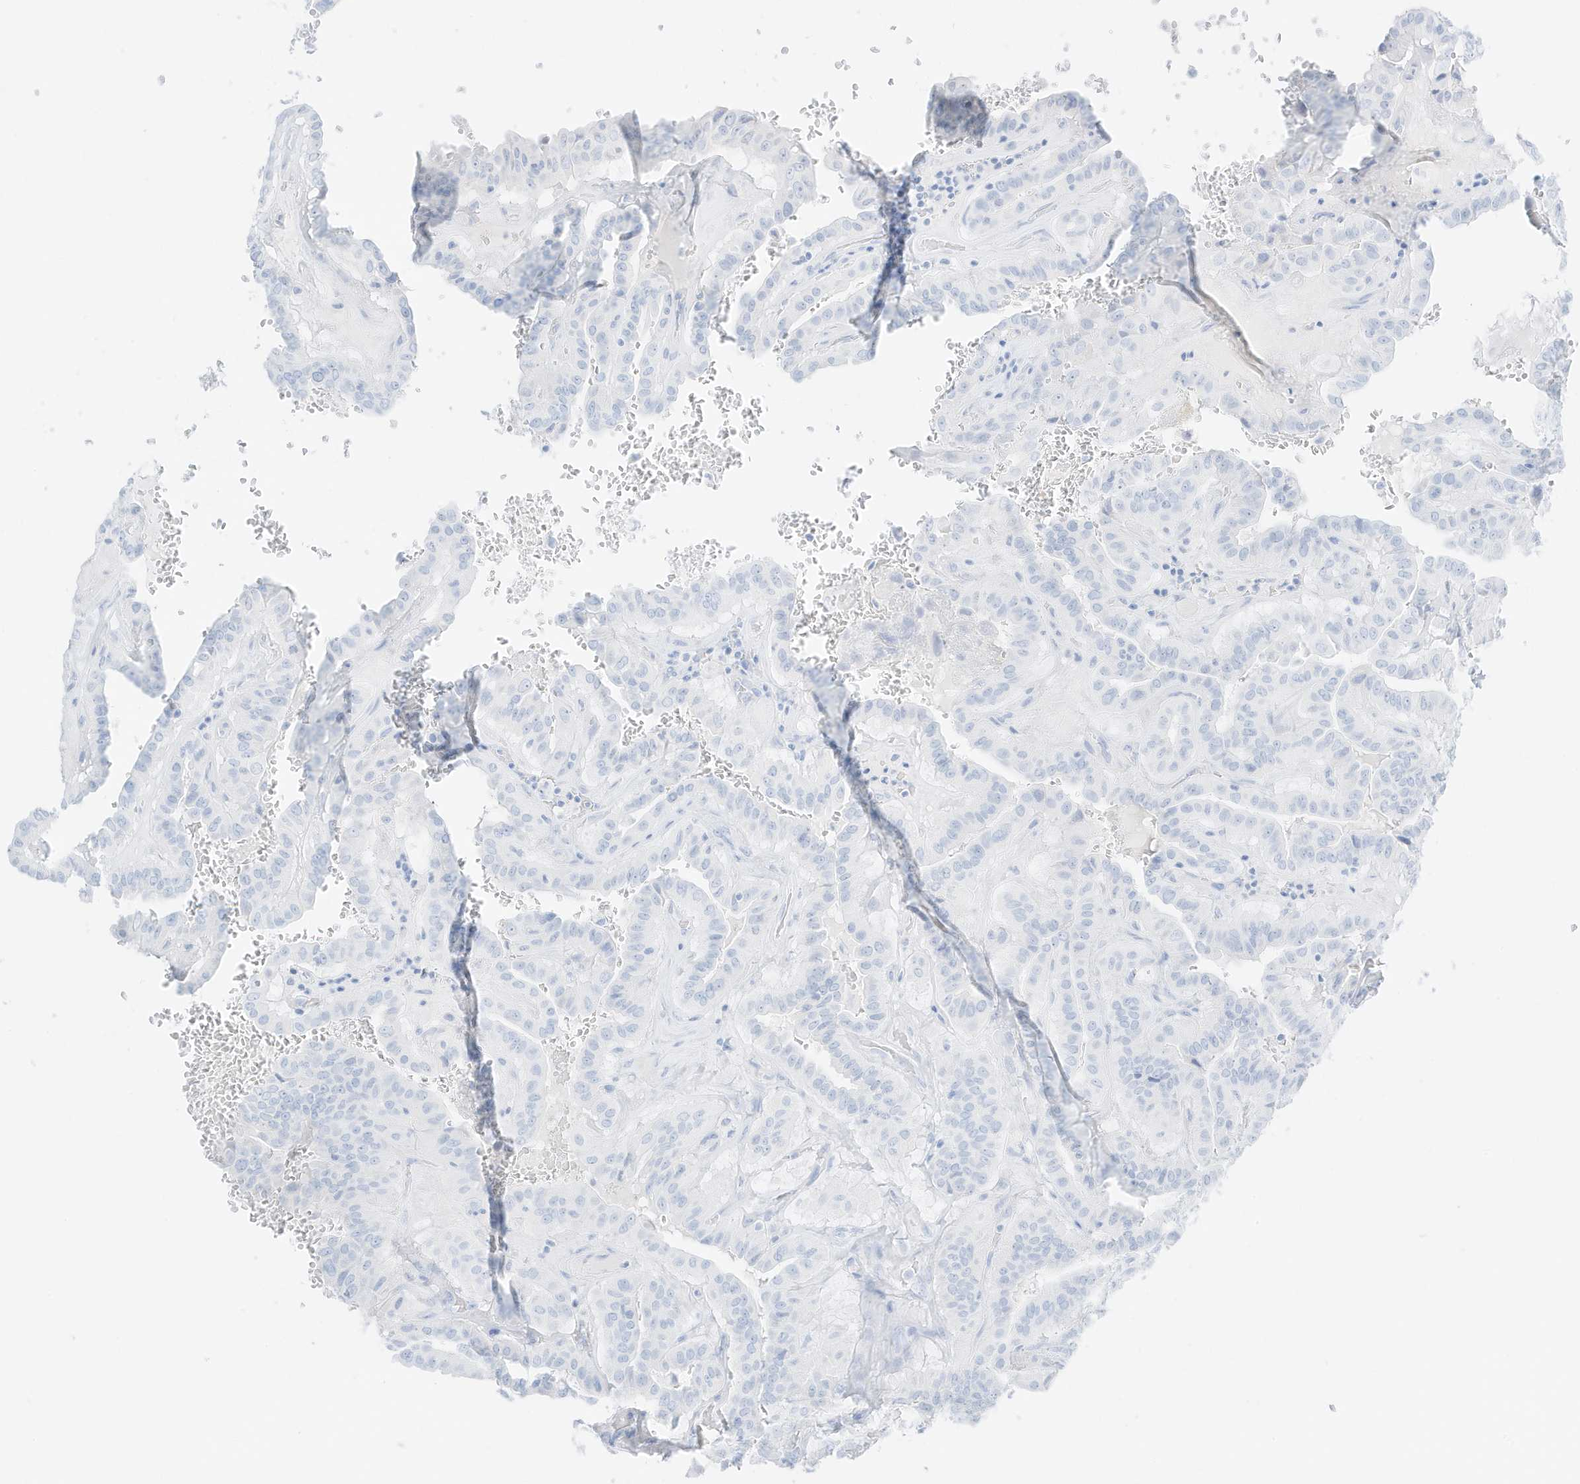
{"staining": {"intensity": "negative", "quantity": "none", "location": "none"}, "tissue": "thyroid cancer", "cell_type": "Tumor cells", "image_type": "cancer", "snomed": [{"axis": "morphology", "description": "Papillary adenocarcinoma, NOS"}, {"axis": "topography", "description": "Thyroid gland"}], "caption": "This is a micrograph of IHC staining of thyroid papillary adenocarcinoma, which shows no expression in tumor cells.", "gene": "SLC22A13", "patient": {"sex": "male", "age": 77}}